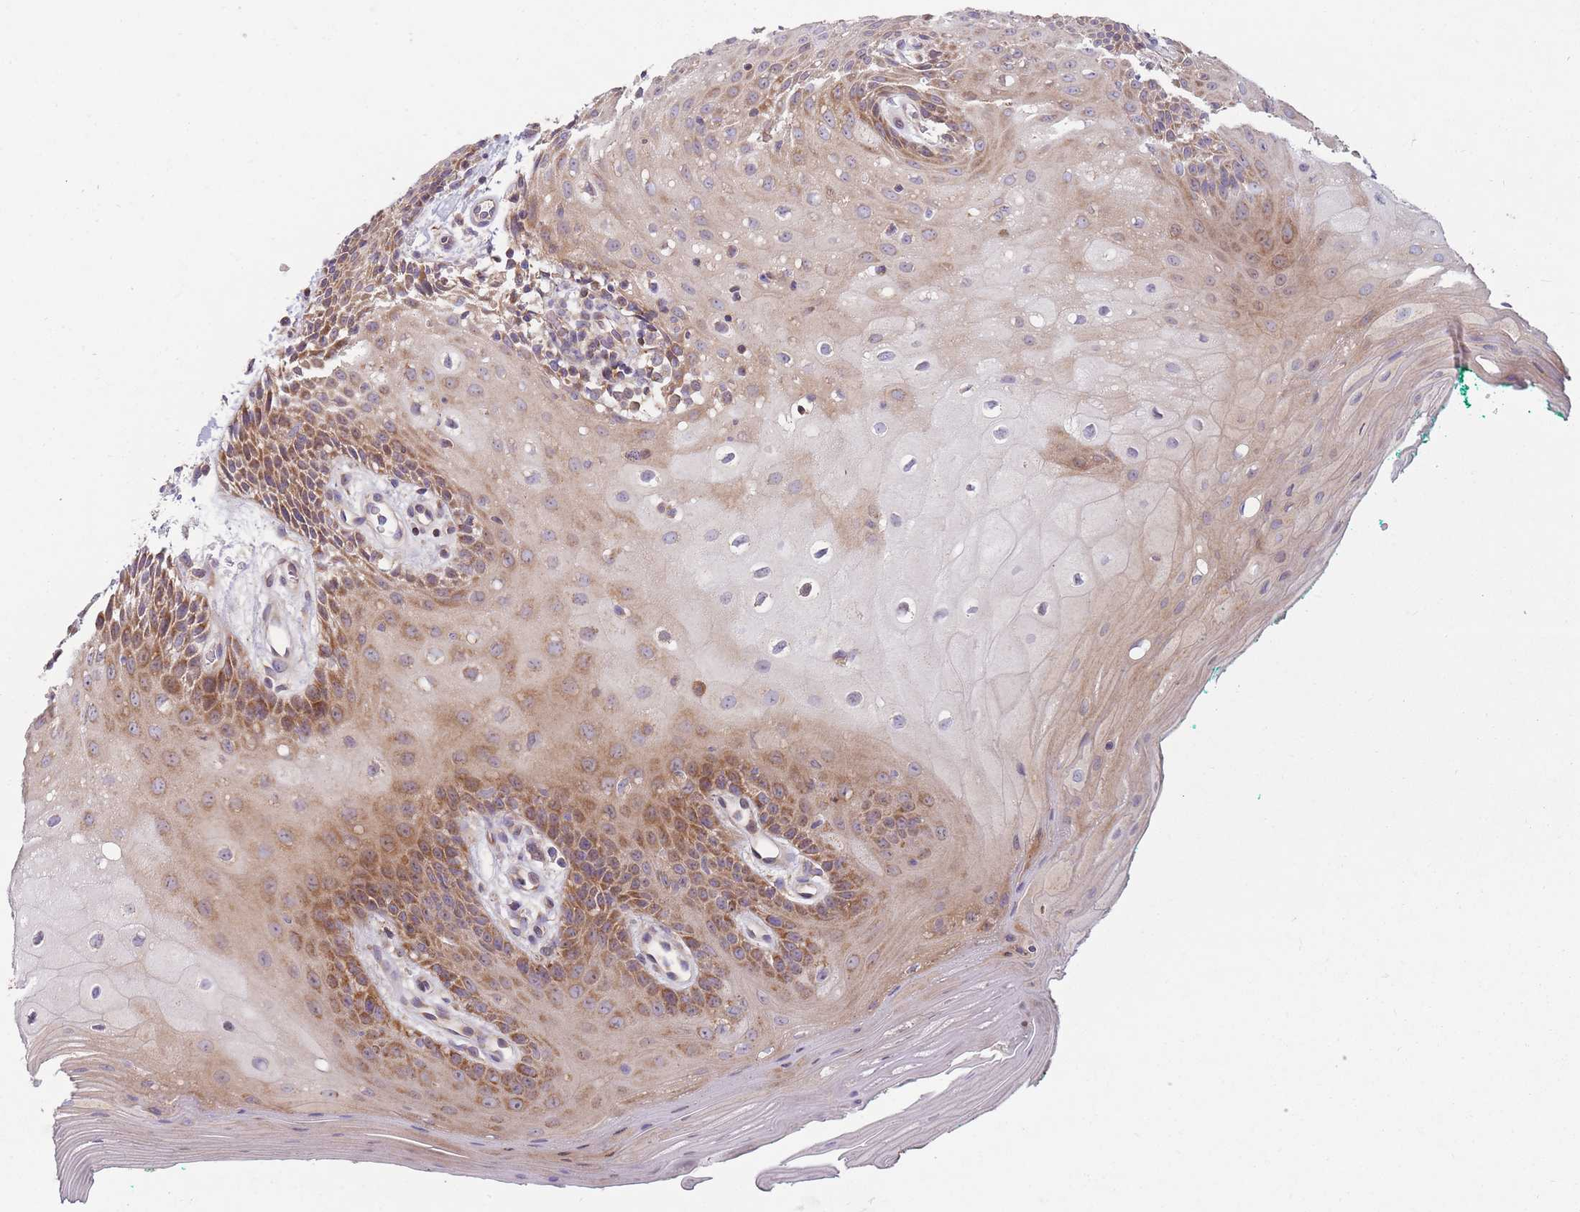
{"staining": {"intensity": "moderate", "quantity": "25%-75%", "location": "cytoplasmic/membranous"}, "tissue": "oral mucosa", "cell_type": "Squamous epithelial cells", "image_type": "normal", "snomed": [{"axis": "morphology", "description": "Normal tissue, NOS"}, {"axis": "morphology", "description": "Squamous cell carcinoma, NOS"}, {"axis": "topography", "description": "Oral tissue"}, {"axis": "topography", "description": "Tounge, NOS"}, {"axis": "topography", "description": "Head-Neck"}], "caption": "A high-resolution histopathology image shows immunohistochemistry staining of benign oral mucosa, which displays moderate cytoplasmic/membranous staining in about 25%-75% of squamous epithelial cells.", "gene": "ENSG00000255639", "patient": {"sex": "male", "age": 79}}